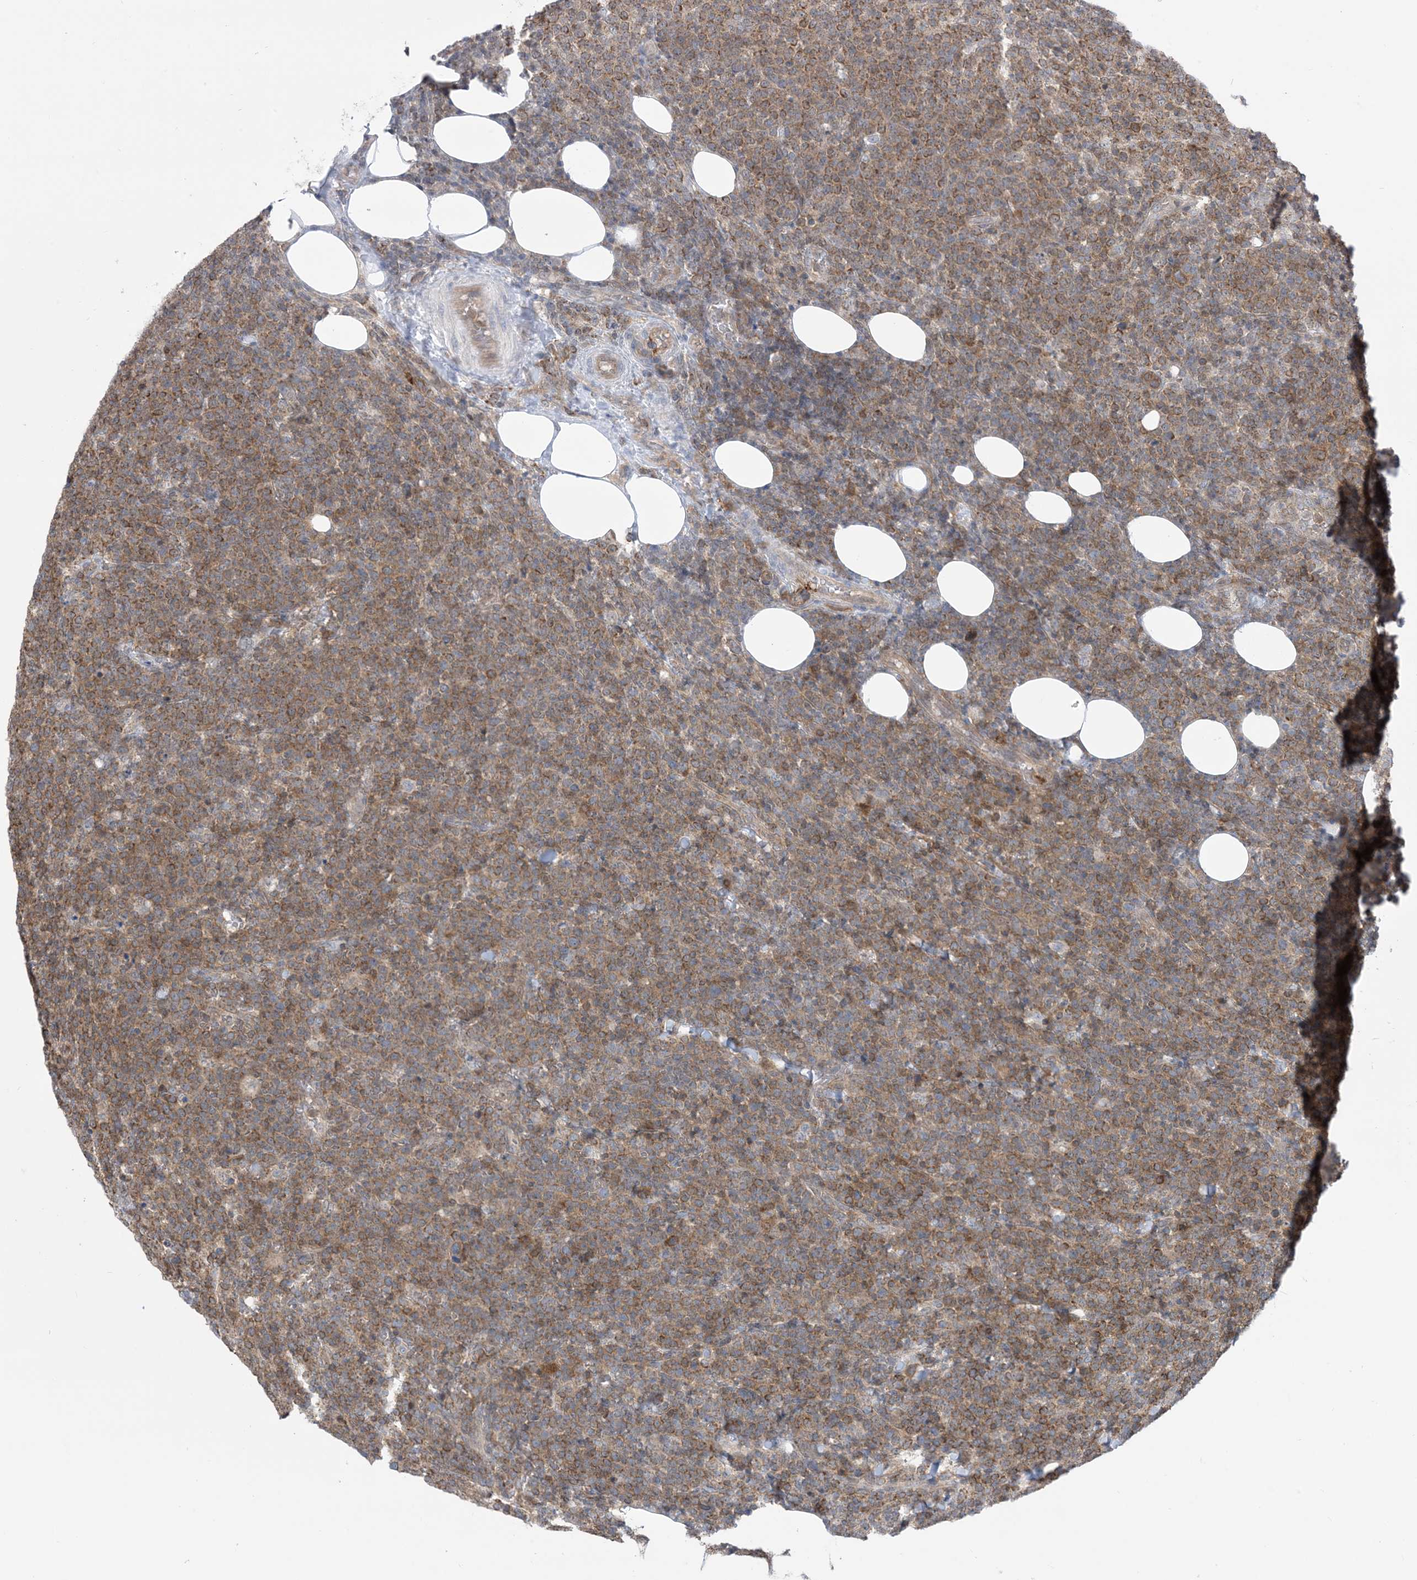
{"staining": {"intensity": "moderate", "quantity": ">75%", "location": "cytoplasmic/membranous"}, "tissue": "lymphoma", "cell_type": "Tumor cells", "image_type": "cancer", "snomed": [{"axis": "morphology", "description": "Malignant lymphoma, non-Hodgkin's type, High grade"}, {"axis": "topography", "description": "Lymph node"}], "caption": "Immunohistochemical staining of lymphoma demonstrates moderate cytoplasmic/membranous protein expression in about >75% of tumor cells. The staining was performed using DAB, with brown indicating positive protein expression. Nuclei are stained blue with hematoxylin.", "gene": "CASP4", "patient": {"sex": "male", "age": 61}}